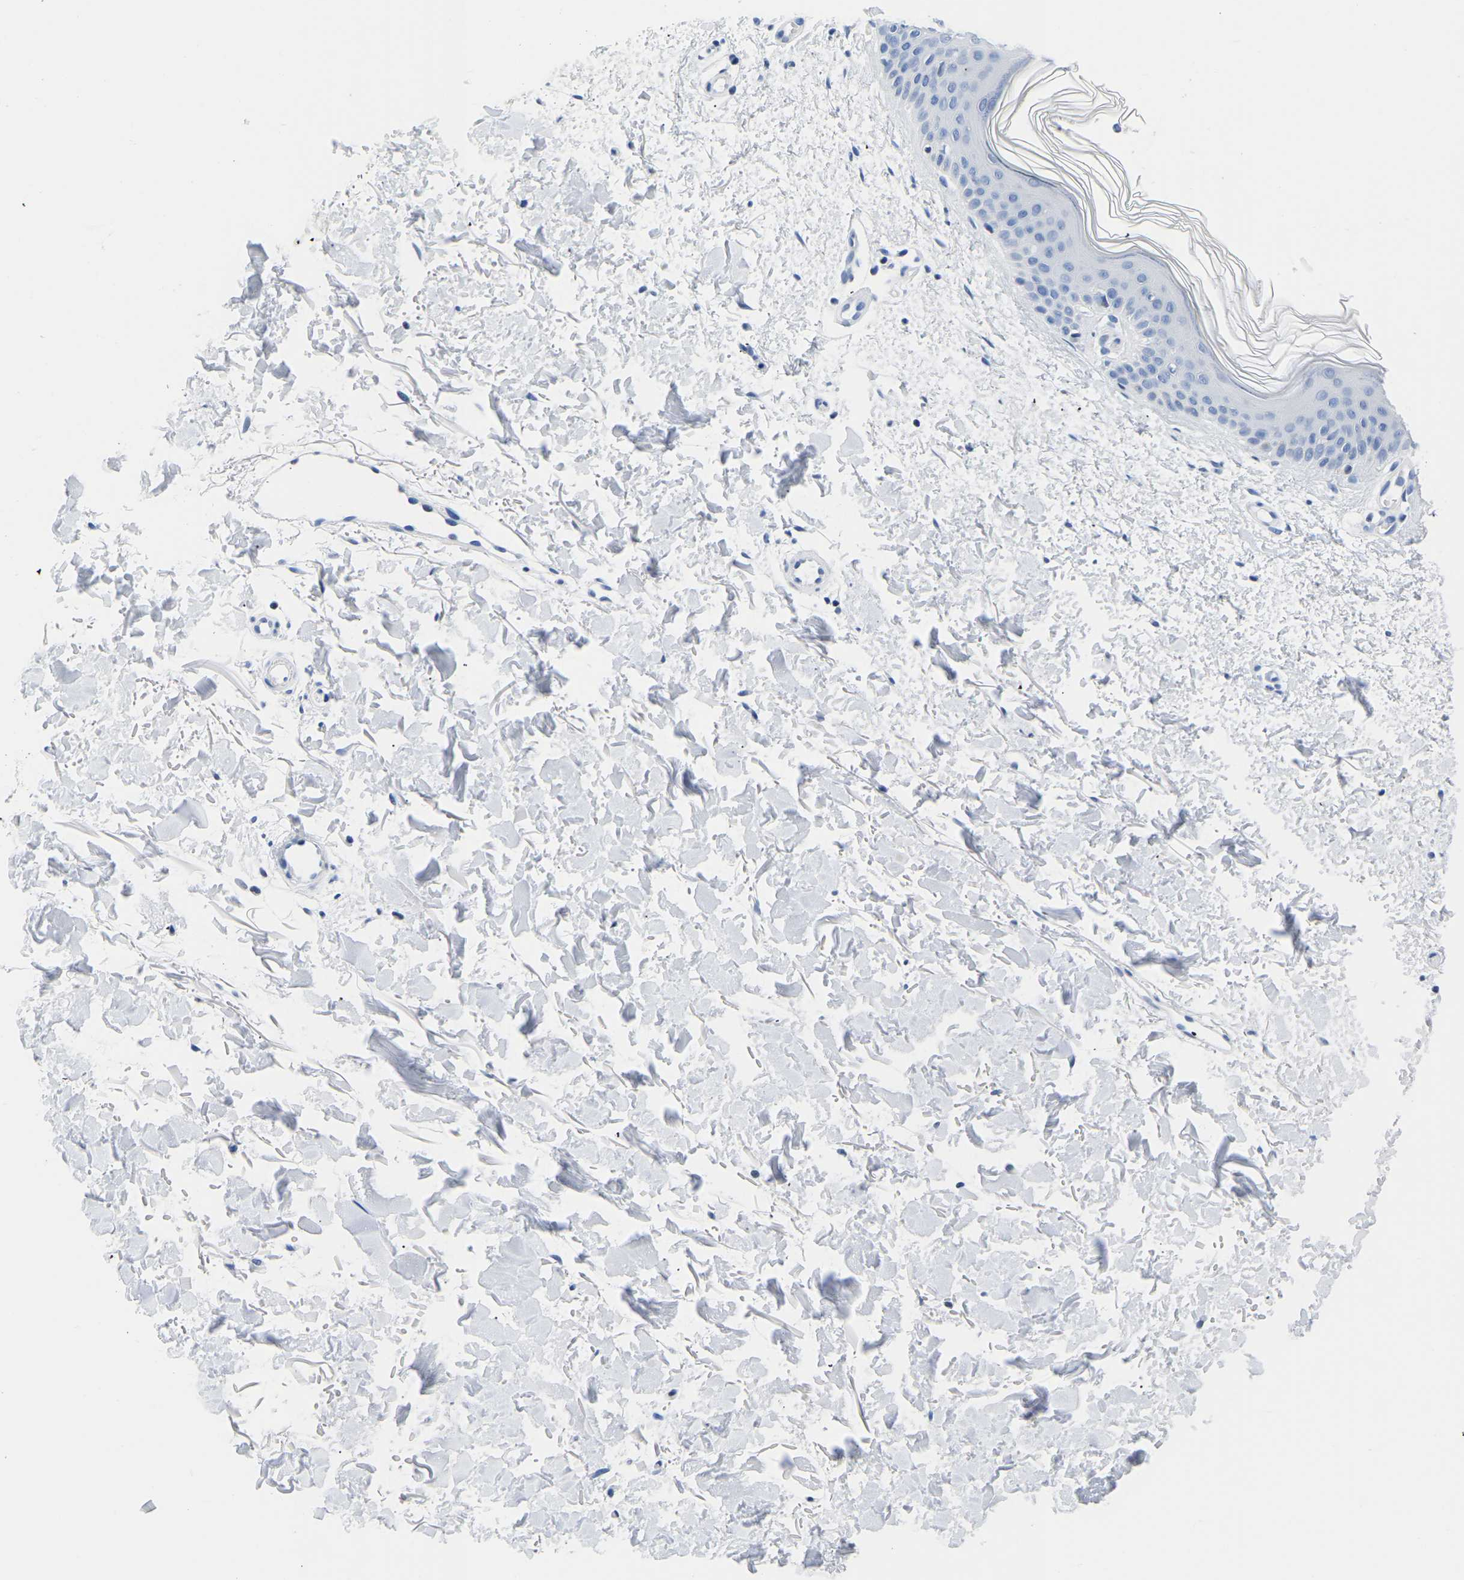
{"staining": {"intensity": "negative", "quantity": "none", "location": "none"}, "tissue": "skin", "cell_type": "Fibroblasts", "image_type": "normal", "snomed": [{"axis": "morphology", "description": "Normal tissue, NOS"}, {"axis": "morphology", "description": "Malignant melanoma, NOS"}, {"axis": "topography", "description": "Skin"}], "caption": "This is an immunohistochemistry (IHC) histopathology image of benign human skin. There is no staining in fibroblasts.", "gene": "UPK3A", "patient": {"sex": "male", "age": 83}}